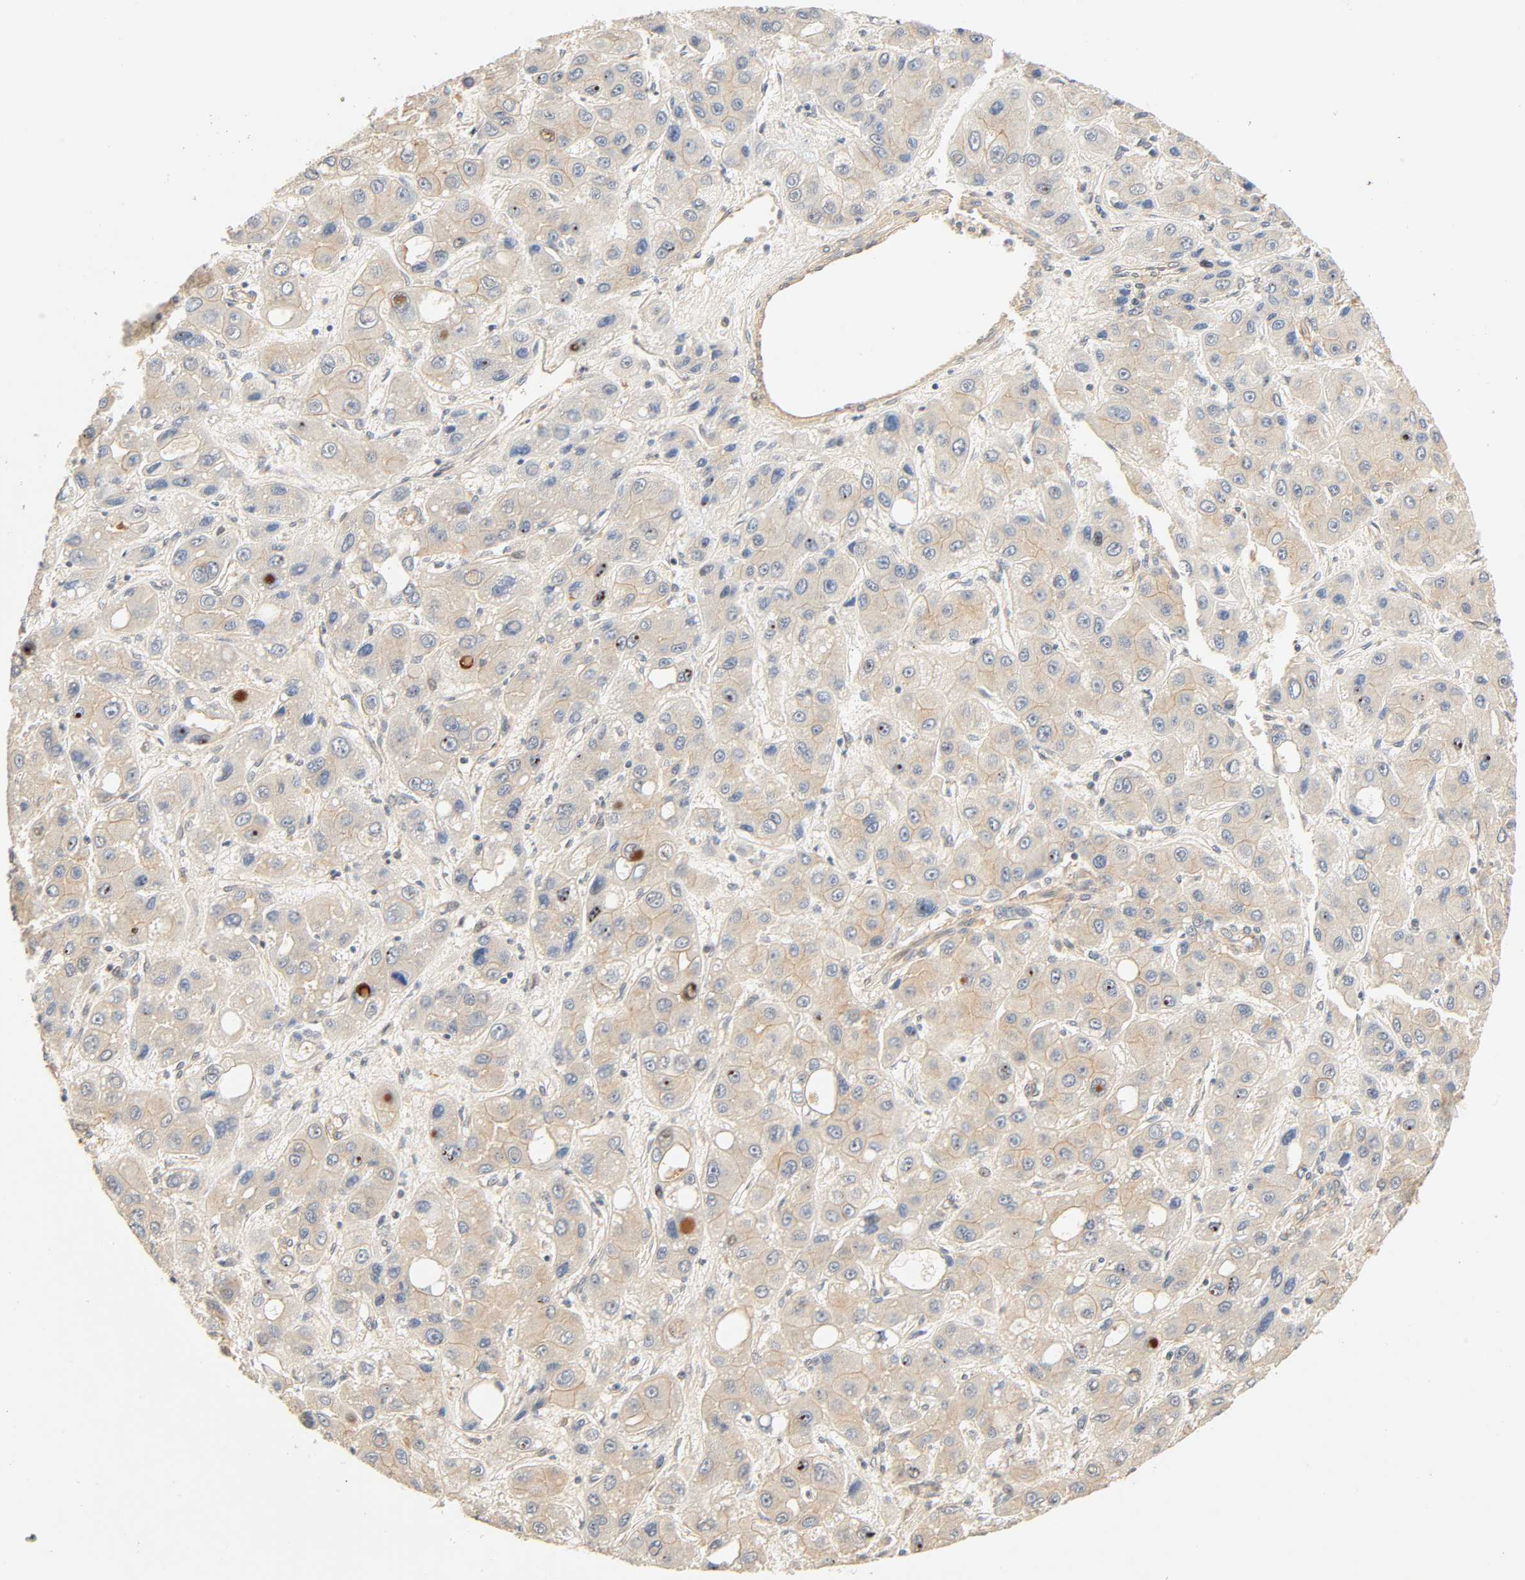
{"staining": {"intensity": "weak", "quantity": ">75%", "location": "cytoplasmic/membranous"}, "tissue": "liver cancer", "cell_type": "Tumor cells", "image_type": "cancer", "snomed": [{"axis": "morphology", "description": "Carcinoma, Hepatocellular, NOS"}, {"axis": "topography", "description": "Liver"}], "caption": "Immunohistochemistry (DAB (3,3'-diaminobenzidine)) staining of hepatocellular carcinoma (liver) demonstrates weak cytoplasmic/membranous protein positivity in approximately >75% of tumor cells.", "gene": "CACNA1G", "patient": {"sex": "male", "age": 55}}